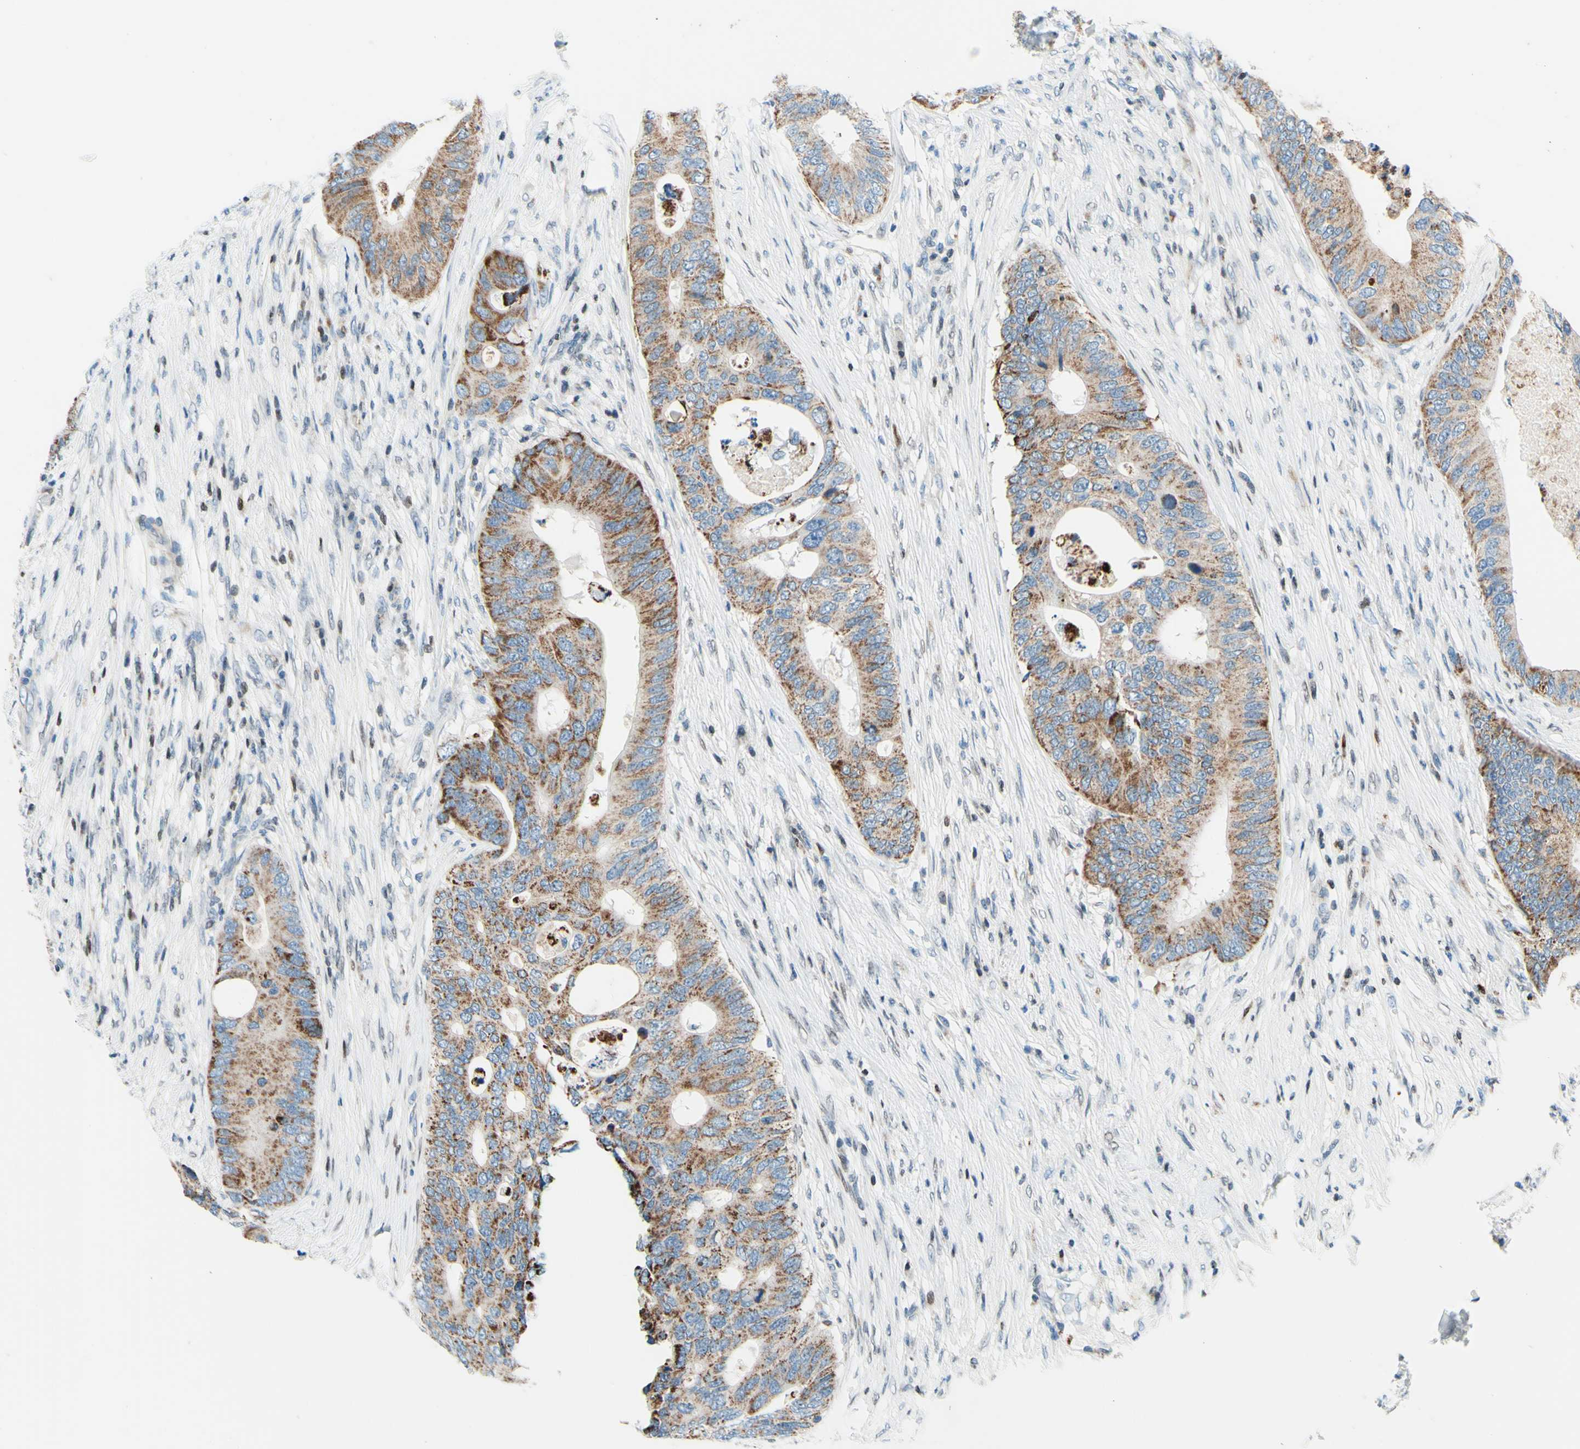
{"staining": {"intensity": "moderate", "quantity": ">75%", "location": "cytoplasmic/membranous"}, "tissue": "colorectal cancer", "cell_type": "Tumor cells", "image_type": "cancer", "snomed": [{"axis": "morphology", "description": "Adenocarcinoma, NOS"}, {"axis": "topography", "description": "Colon"}], "caption": "Moderate cytoplasmic/membranous staining for a protein is present in approximately >75% of tumor cells of adenocarcinoma (colorectal) using IHC.", "gene": "CBX7", "patient": {"sex": "male", "age": 71}}